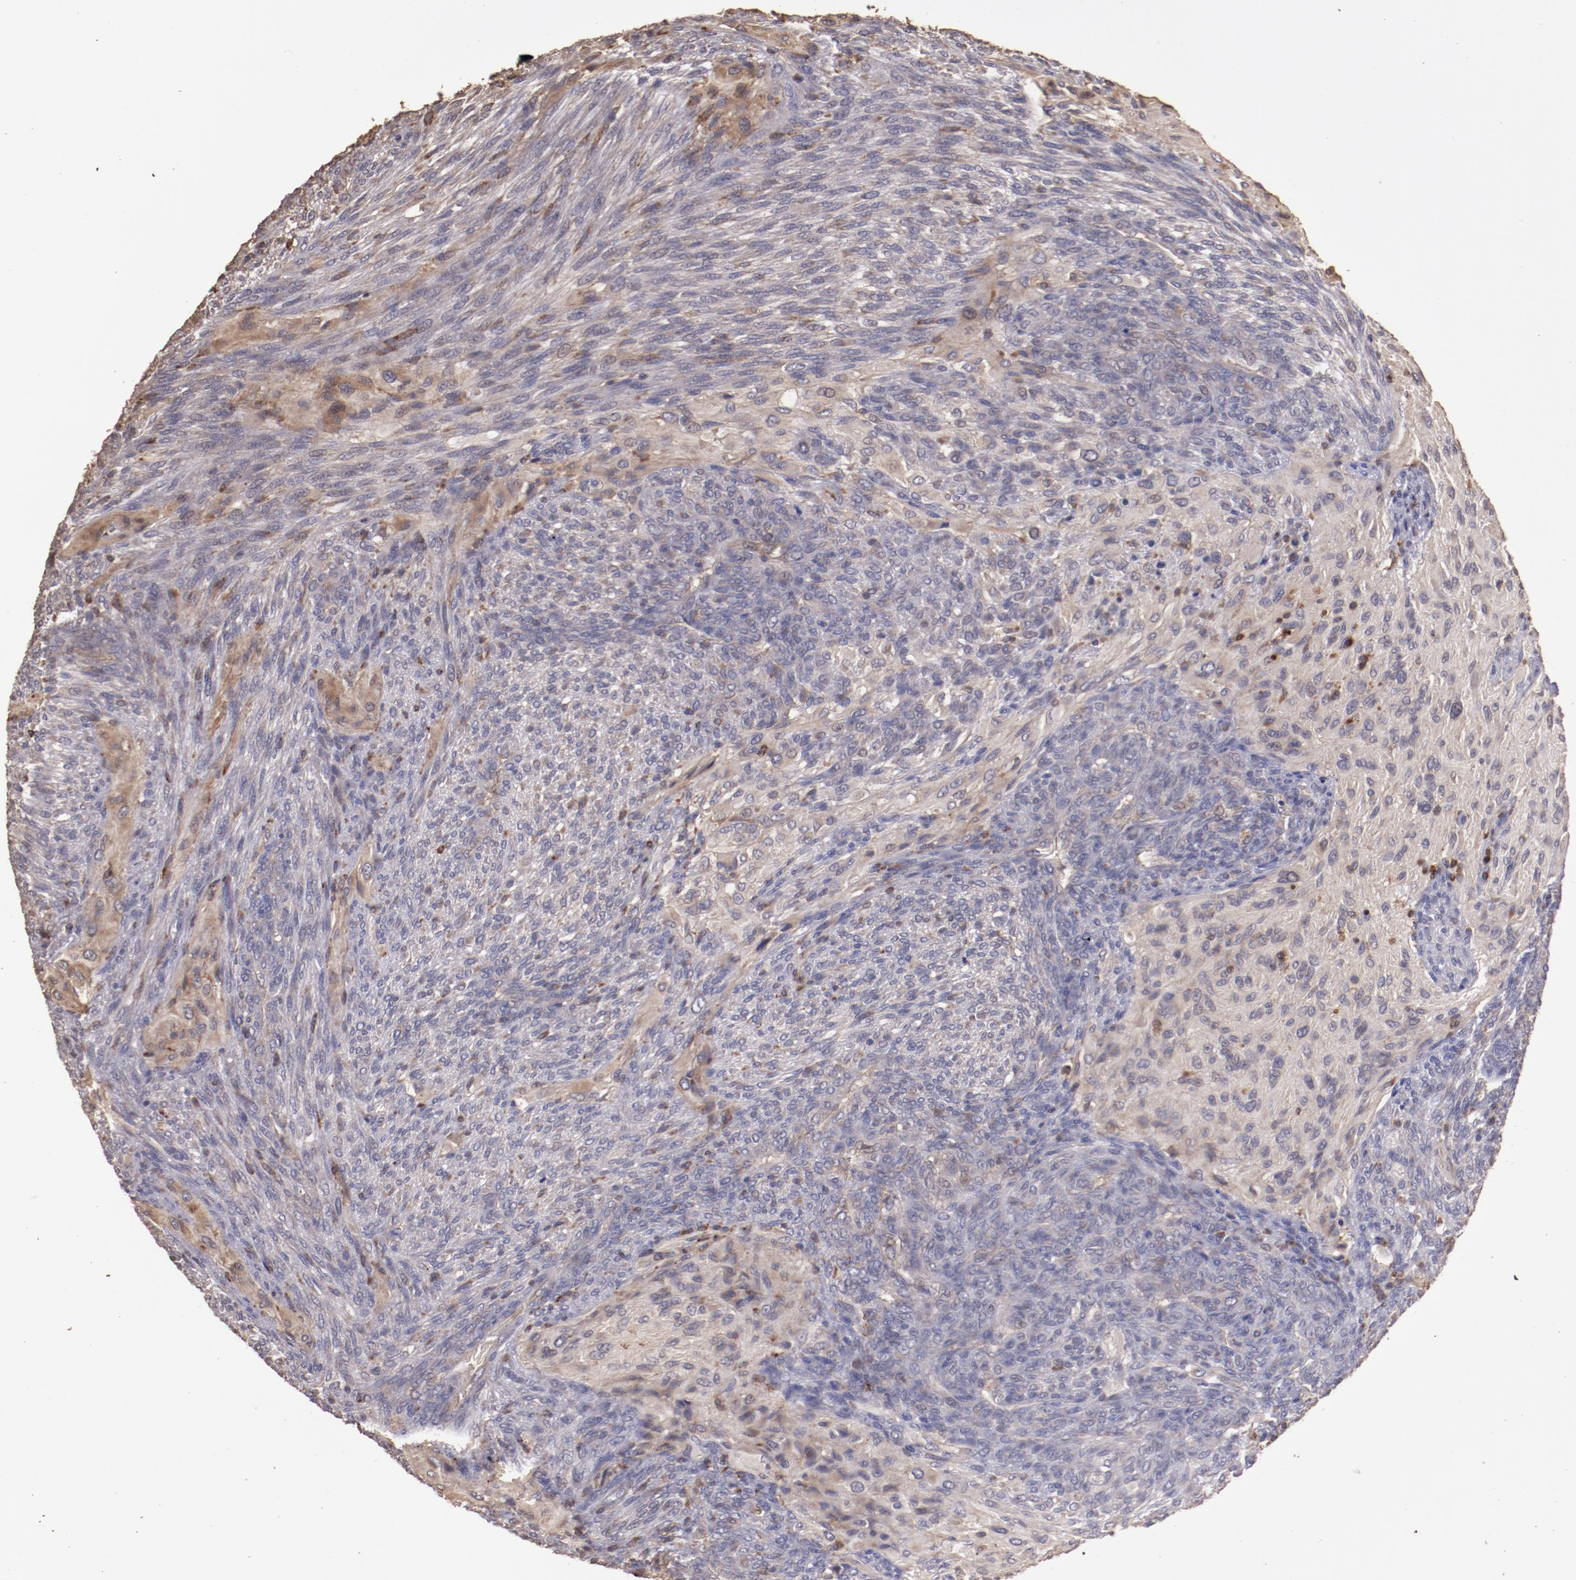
{"staining": {"intensity": "moderate", "quantity": "25%-75%", "location": "cytoplasmic/membranous"}, "tissue": "glioma", "cell_type": "Tumor cells", "image_type": "cancer", "snomed": [{"axis": "morphology", "description": "Glioma, malignant, High grade"}, {"axis": "topography", "description": "Cerebral cortex"}], "caption": "Protein expression analysis of glioma shows moderate cytoplasmic/membranous staining in approximately 25%-75% of tumor cells. The protein of interest is shown in brown color, while the nuclei are stained blue.", "gene": "SRRD", "patient": {"sex": "female", "age": 55}}